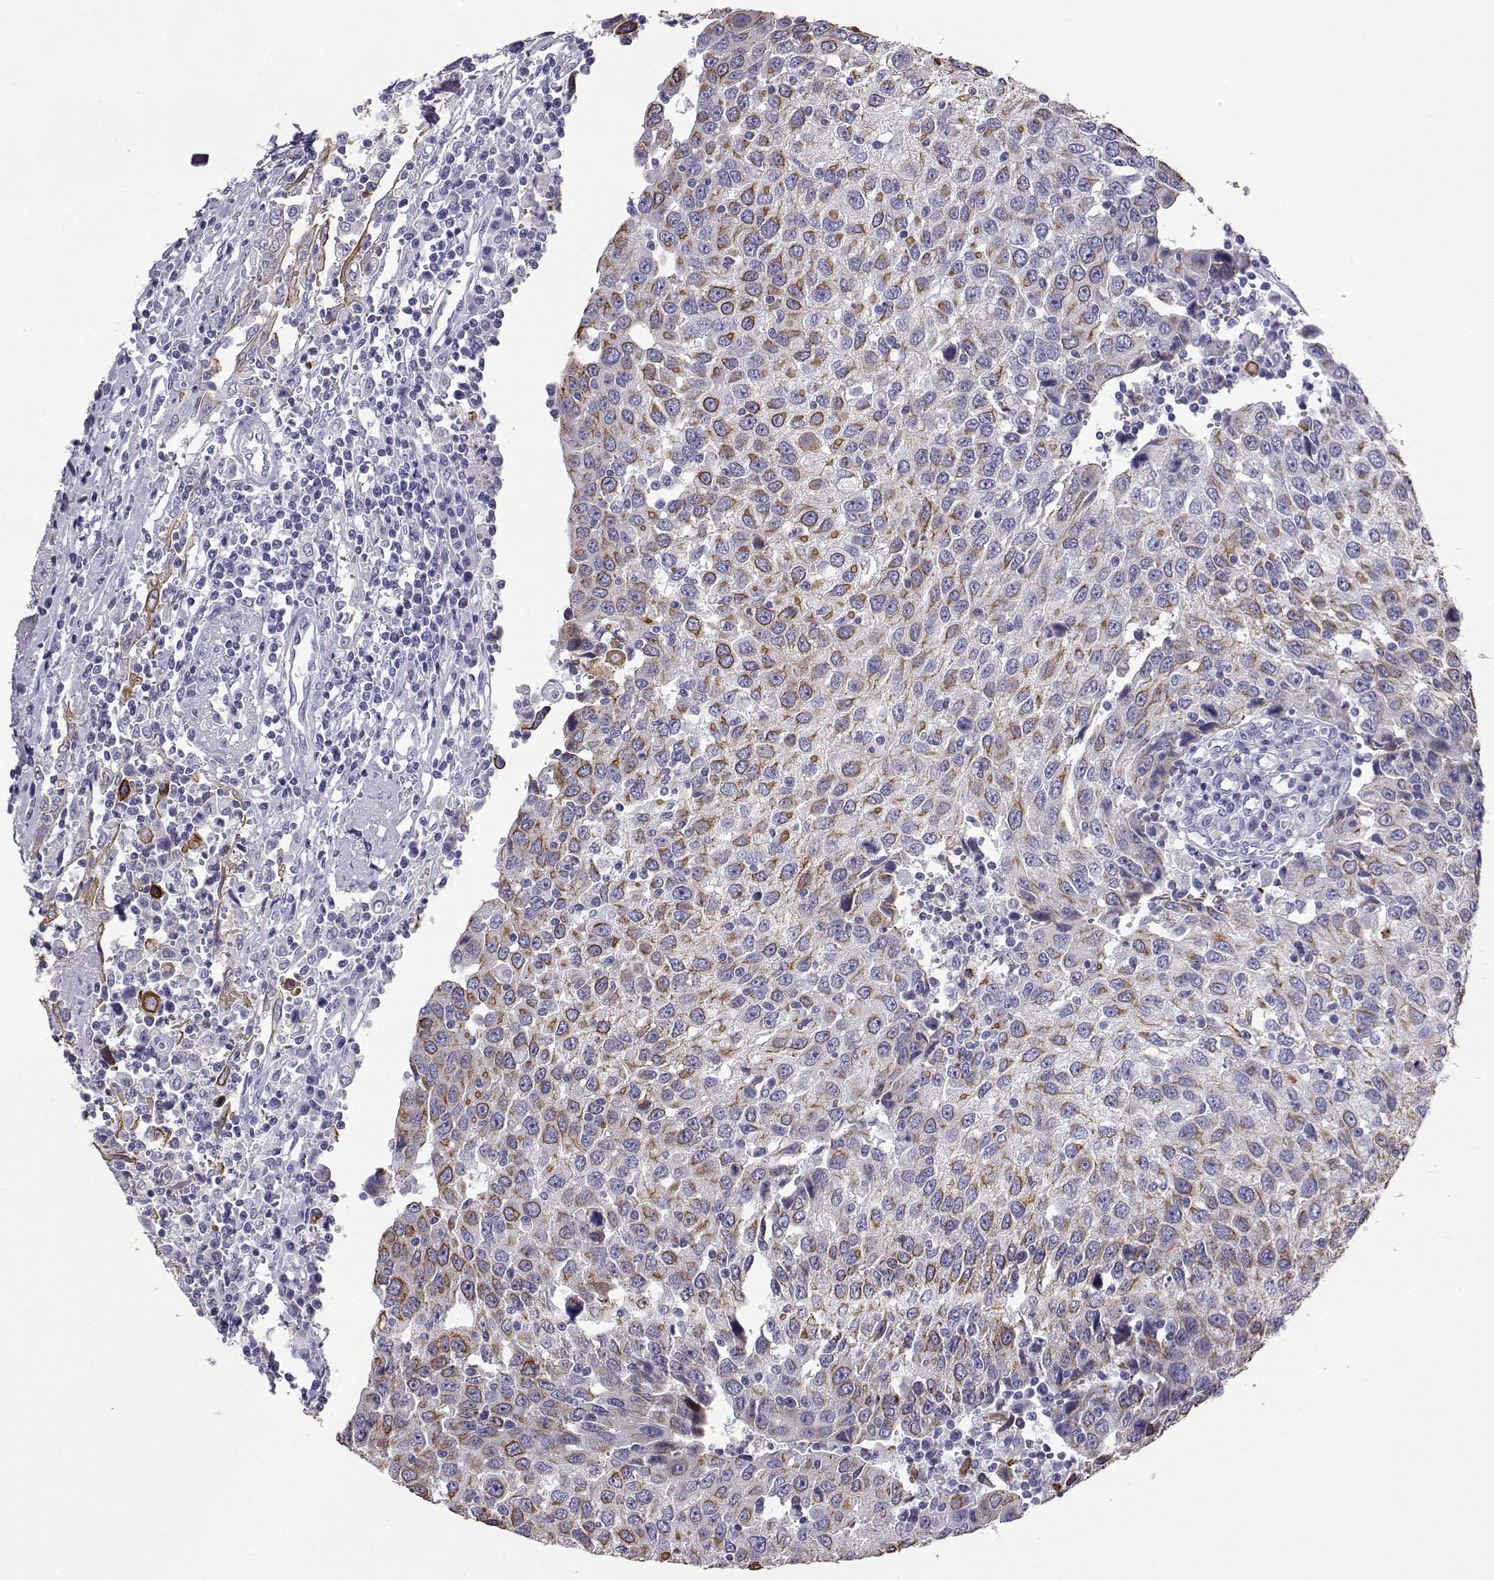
{"staining": {"intensity": "moderate", "quantity": "<25%", "location": "cytoplasmic/membranous,nuclear"}, "tissue": "urothelial cancer", "cell_type": "Tumor cells", "image_type": "cancer", "snomed": [{"axis": "morphology", "description": "Urothelial carcinoma, High grade"}, {"axis": "topography", "description": "Urinary bladder"}], "caption": "This is a micrograph of immunohistochemistry staining of urothelial cancer, which shows moderate expression in the cytoplasmic/membranous and nuclear of tumor cells.", "gene": "AKR1B1", "patient": {"sex": "female", "age": 85}}